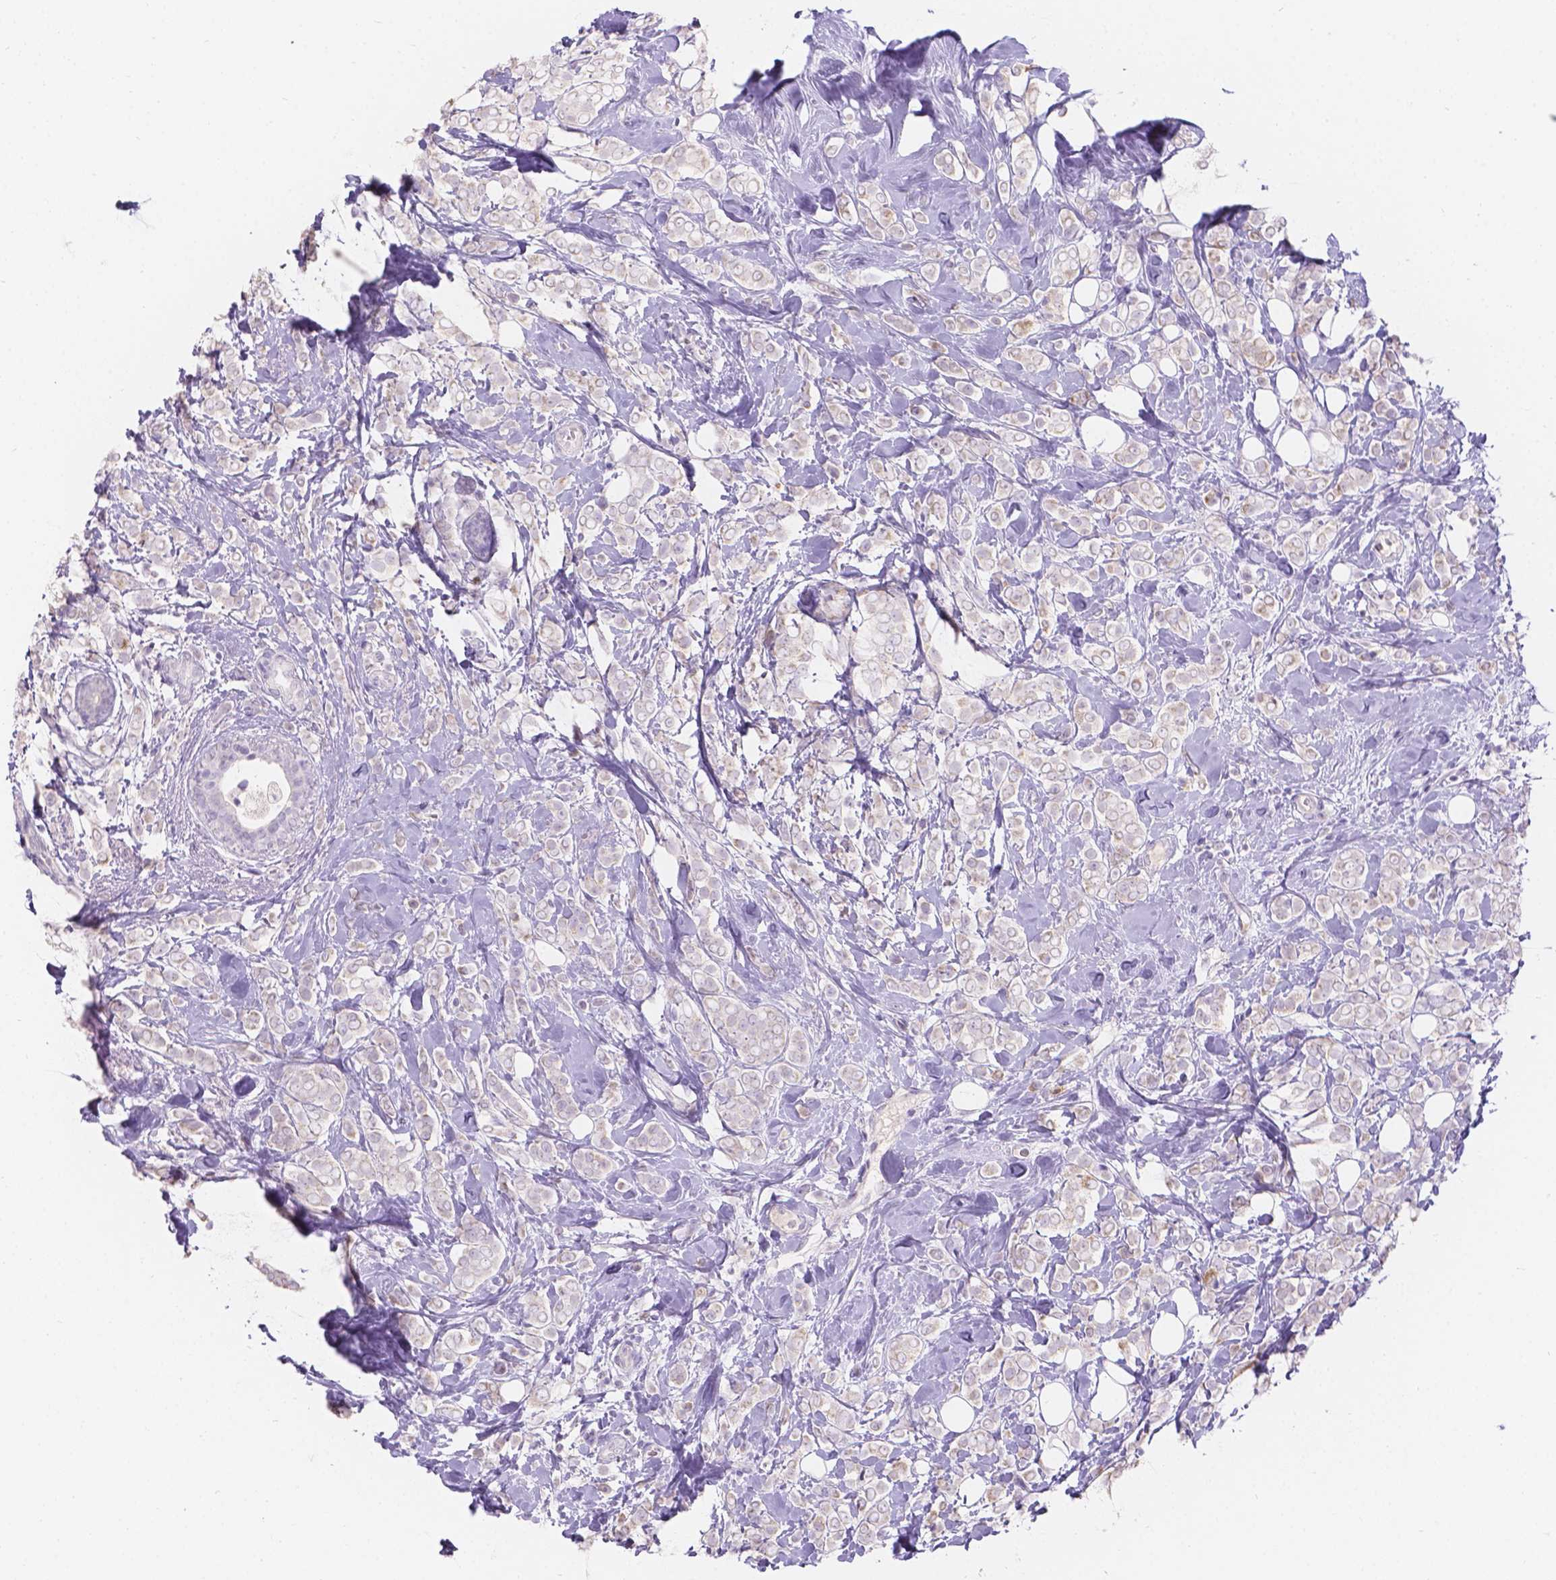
{"staining": {"intensity": "weak", "quantity": "<25%", "location": "cytoplasmic/membranous"}, "tissue": "breast cancer", "cell_type": "Tumor cells", "image_type": "cancer", "snomed": [{"axis": "morphology", "description": "Lobular carcinoma"}, {"axis": "topography", "description": "Breast"}], "caption": "This histopathology image is of breast cancer stained with IHC to label a protein in brown with the nuclei are counter-stained blue. There is no positivity in tumor cells.", "gene": "HTN3", "patient": {"sex": "female", "age": 49}}